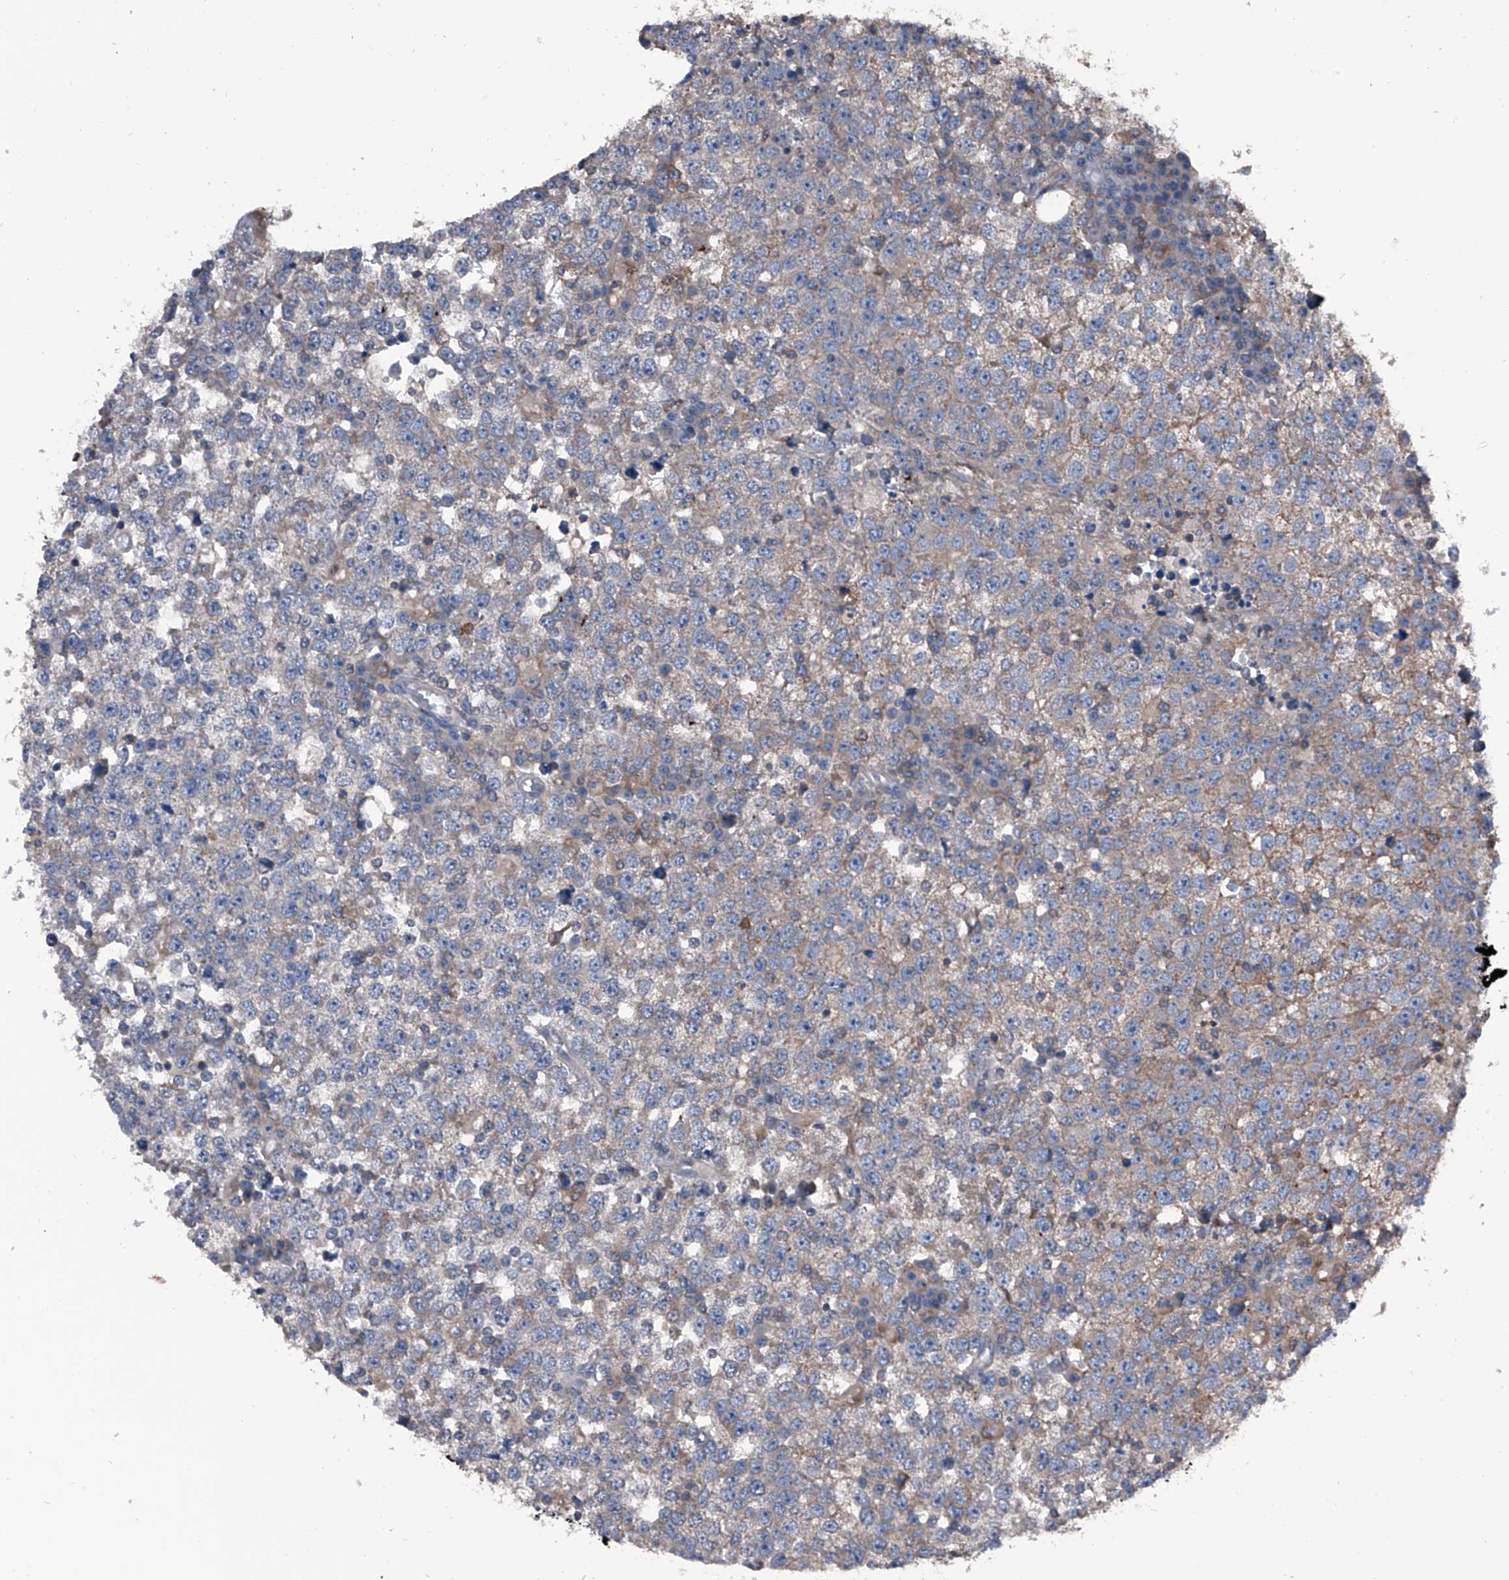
{"staining": {"intensity": "weak", "quantity": "<25%", "location": "cytoplasmic/membranous"}, "tissue": "testis cancer", "cell_type": "Tumor cells", "image_type": "cancer", "snomed": [{"axis": "morphology", "description": "Seminoma, NOS"}, {"axis": "topography", "description": "Testis"}], "caption": "The micrograph displays no significant positivity in tumor cells of testis cancer (seminoma).", "gene": "PIP5K1A", "patient": {"sex": "male", "age": 65}}